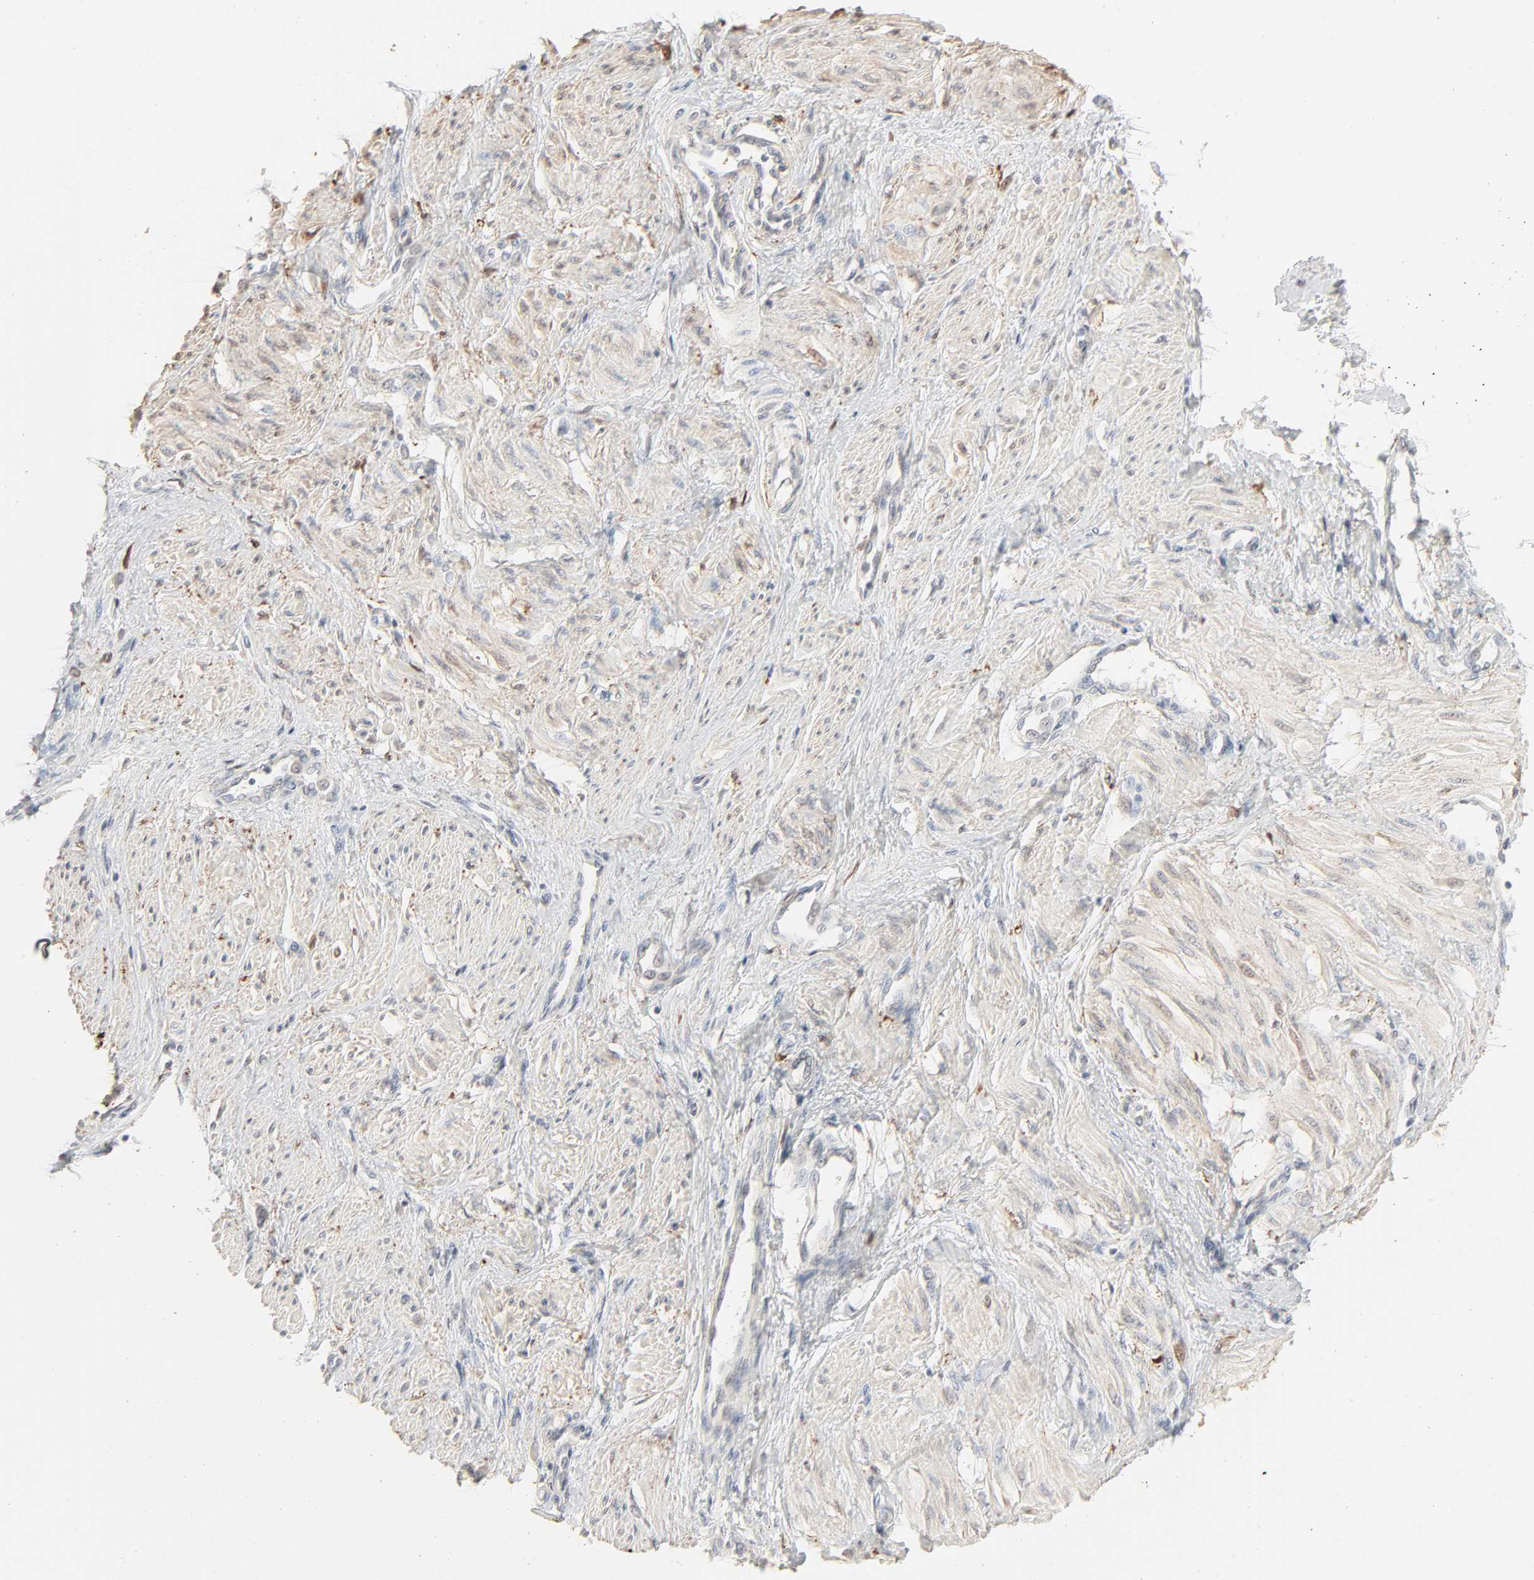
{"staining": {"intensity": "negative", "quantity": "none", "location": "none"}, "tissue": "smooth muscle", "cell_type": "Smooth muscle cells", "image_type": "normal", "snomed": [{"axis": "morphology", "description": "Normal tissue, NOS"}, {"axis": "topography", "description": "Smooth muscle"}, {"axis": "topography", "description": "Uterus"}], "caption": "Smooth muscle cells show no significant staining in normal smooth muscle. (Stains: DAB immunohistochemistry (IHC) with hematoxylin counter stain, Microscopy: brightfield microscopy at high magnification).", "gene": "LGALS2", "patient": {"sex": "female", "age": 39}}